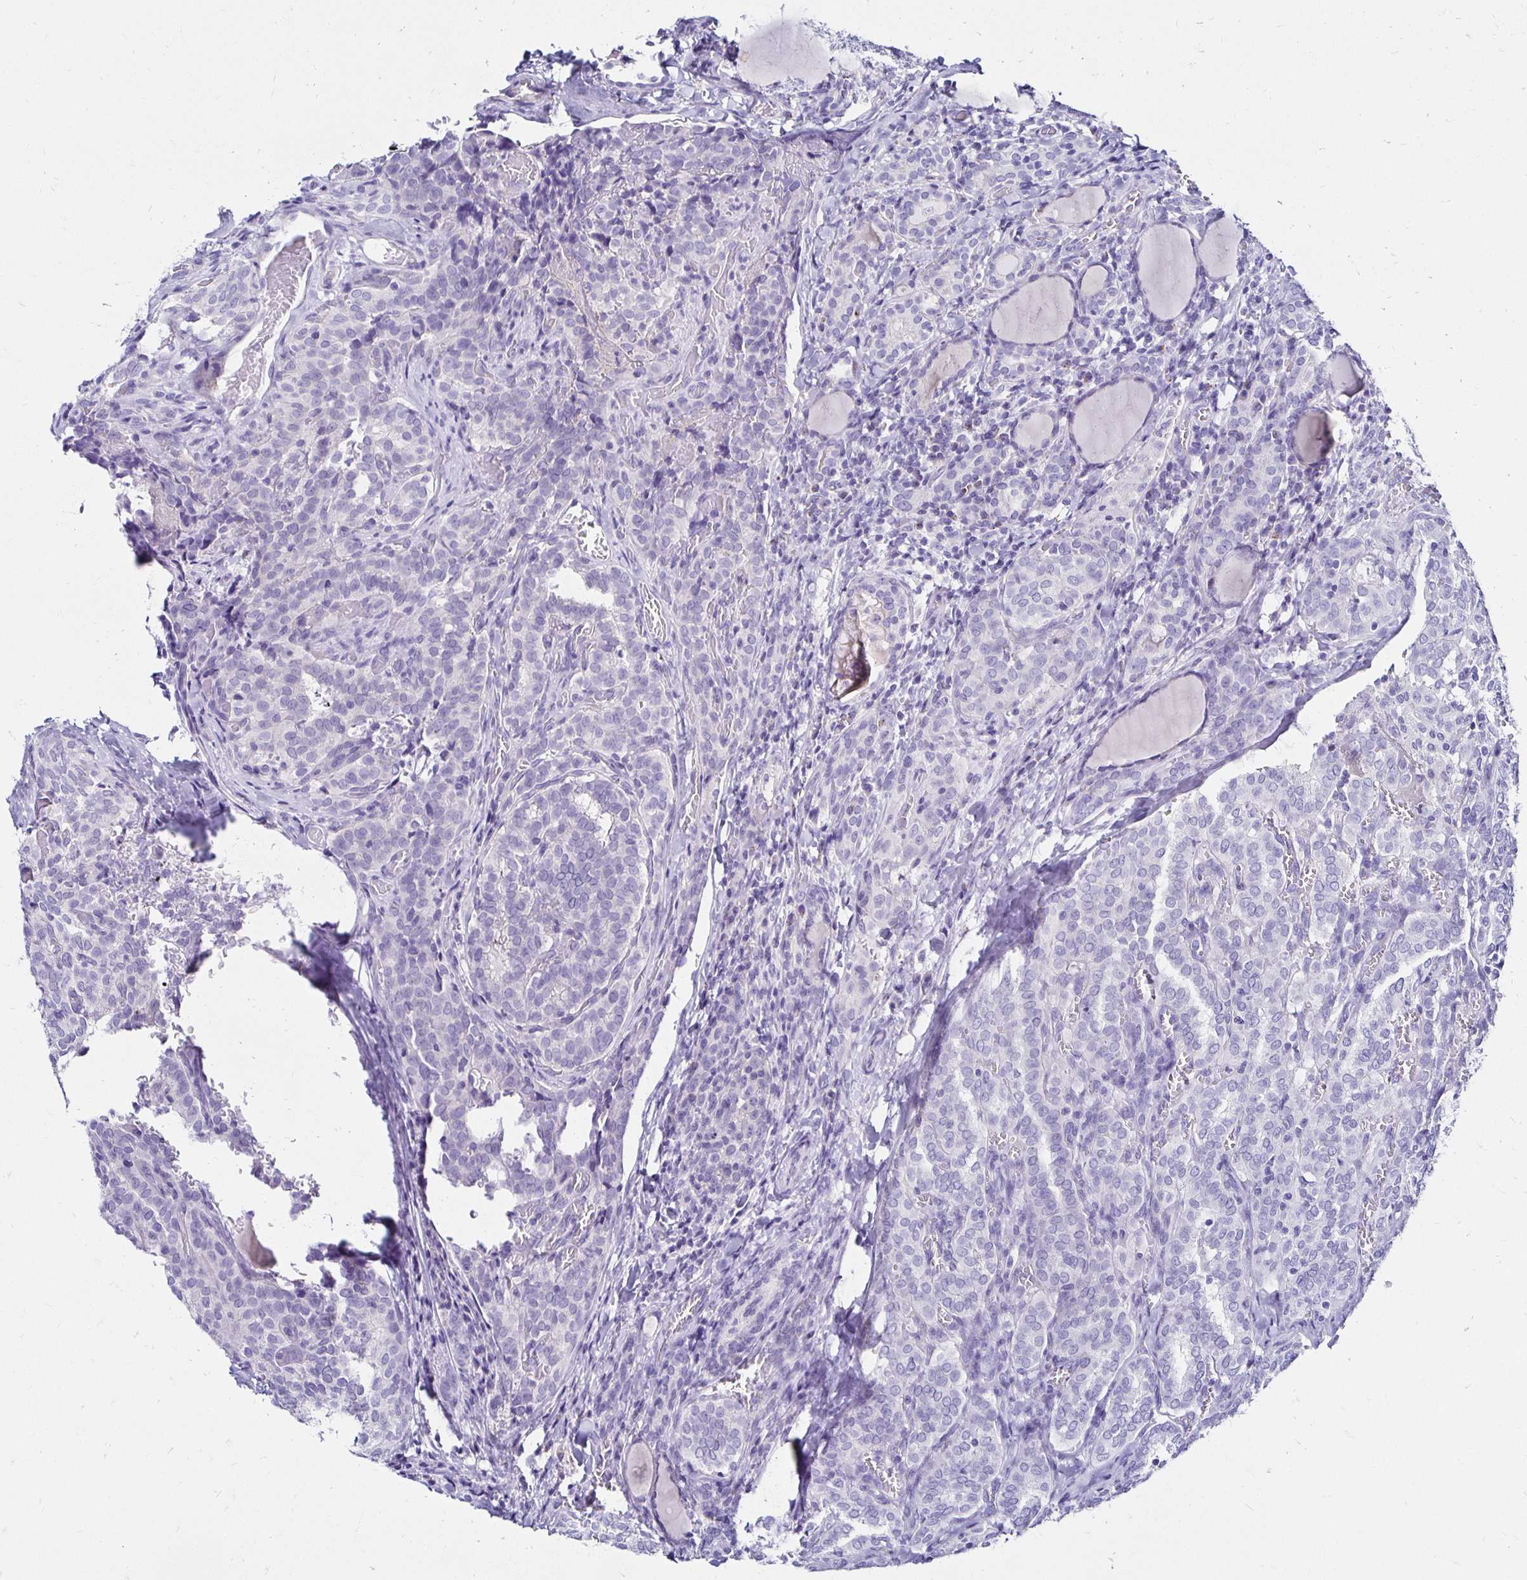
{"staining": {"intensity": "negative", "quantity": "none", "location": "none"}, "tissue": "thyroid cancer", "cell_type": "Tumor cells", "image_type": "cancer", "snomed": [{"axis": "morphology", "description": "Papillary adenocarcinoma, NOS"}, {"axis": "topography", "description": "Thyroid gland"}], "caption": "Immunohistochemistry (IHC) of human thyroid cancer shows no positivity in tumor cells.", "gene": "KCNT1", "patient": {"sex": "female", "age": 30}}